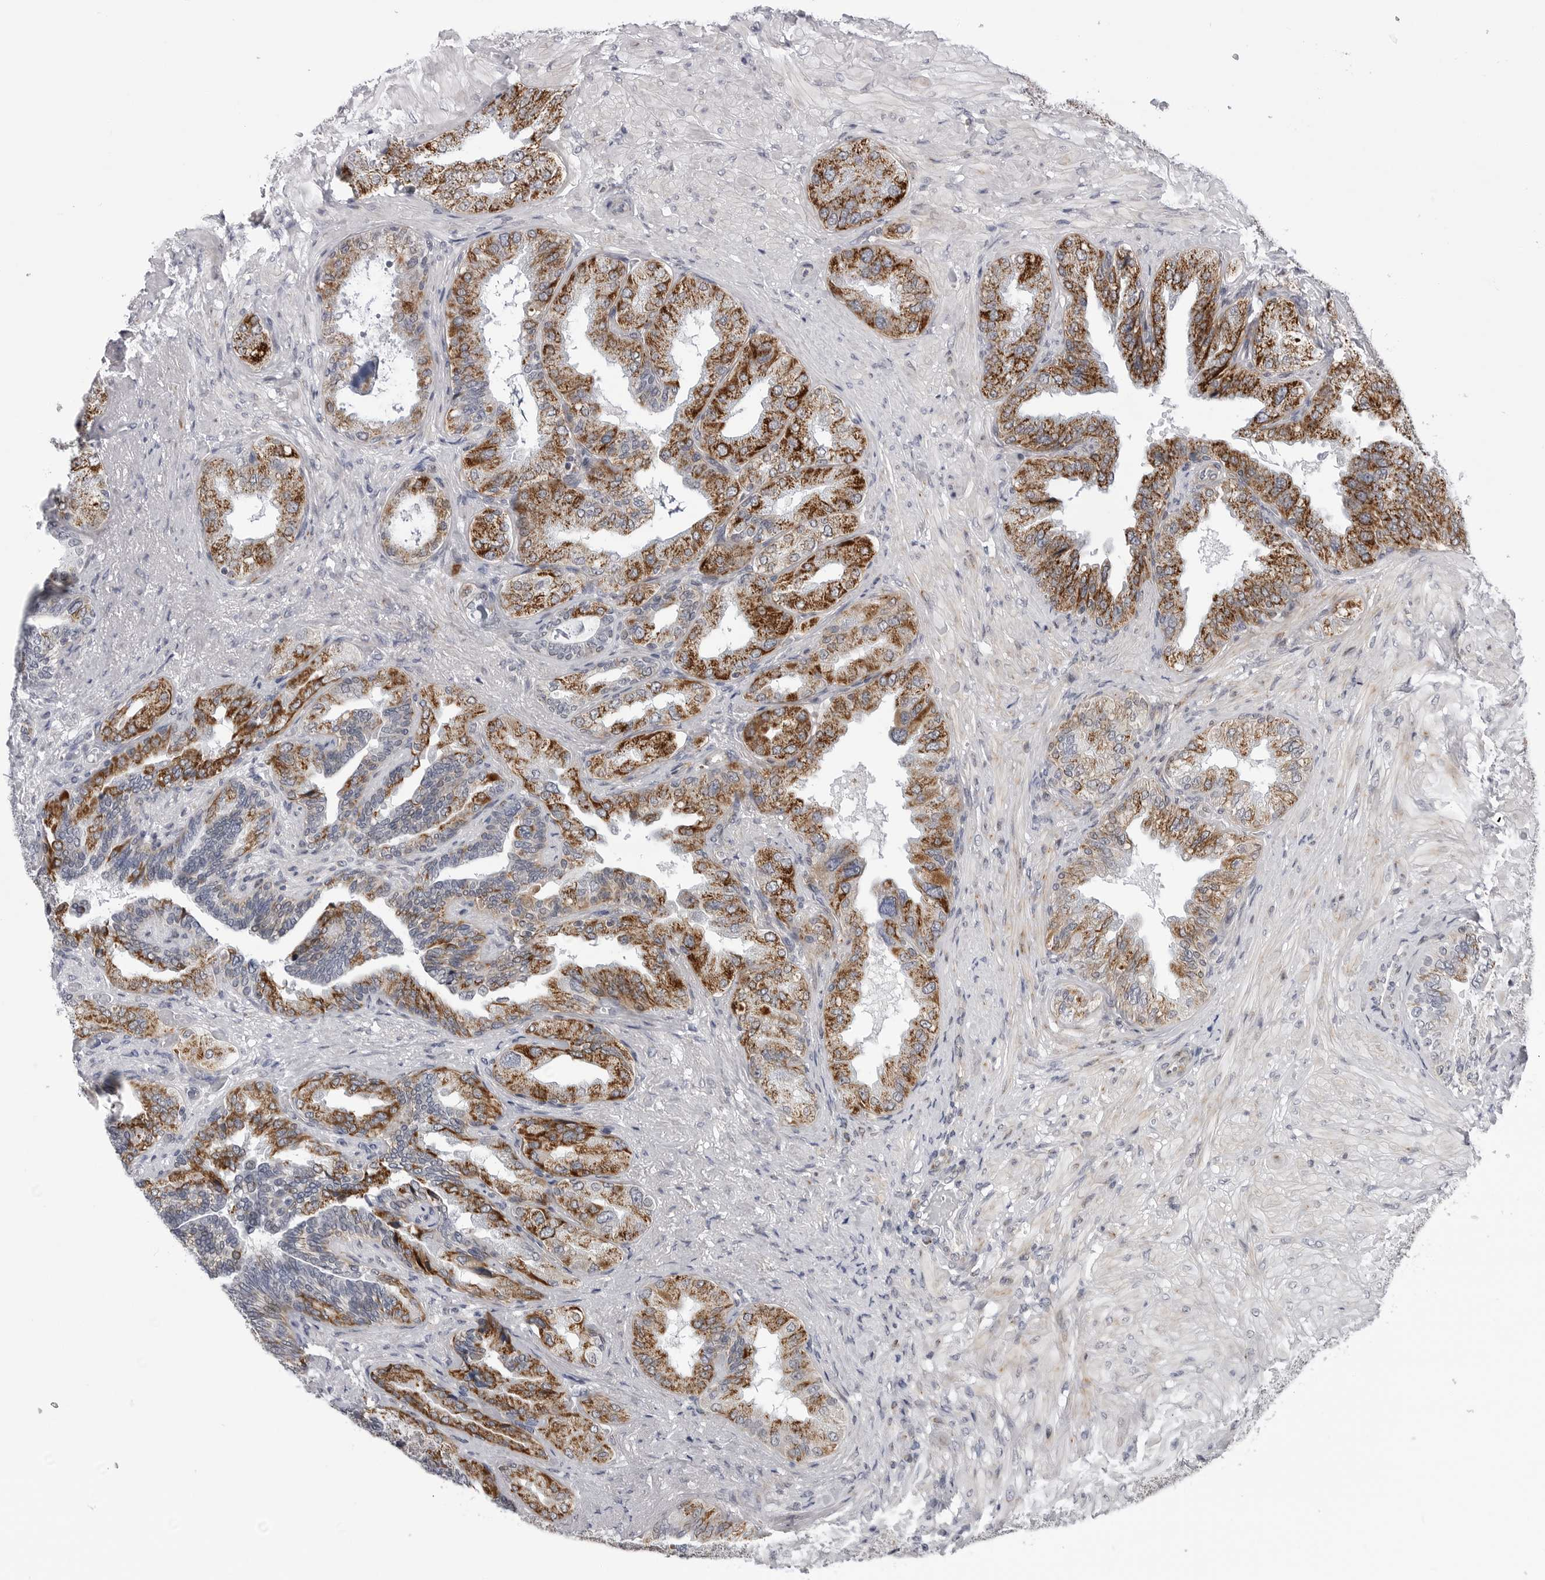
{"staining": {"intensity": "strong", "quantity": ">75%", "location": "cytoplasmic/membranous"}, "tissue": "seminal vesicle", "cell_type": "Glandular cells", "image_type": "normal", "snomed": [{"axis": "morphology", "description": "Normal tissue, NOS"}, {"axis": "topography", "description": "Seminal veicle"}, {"axis": "topography", "description": "Peripheral nerve tissue"}], "caption": "About >75% of glandular cells in normal human seminal vesicle show strong cytoplasmic/membranous protein expression as visualized by brown immunohistochemical staining.", "gene": "CDK20", "patient": {"sex": "male", "age": 63}}